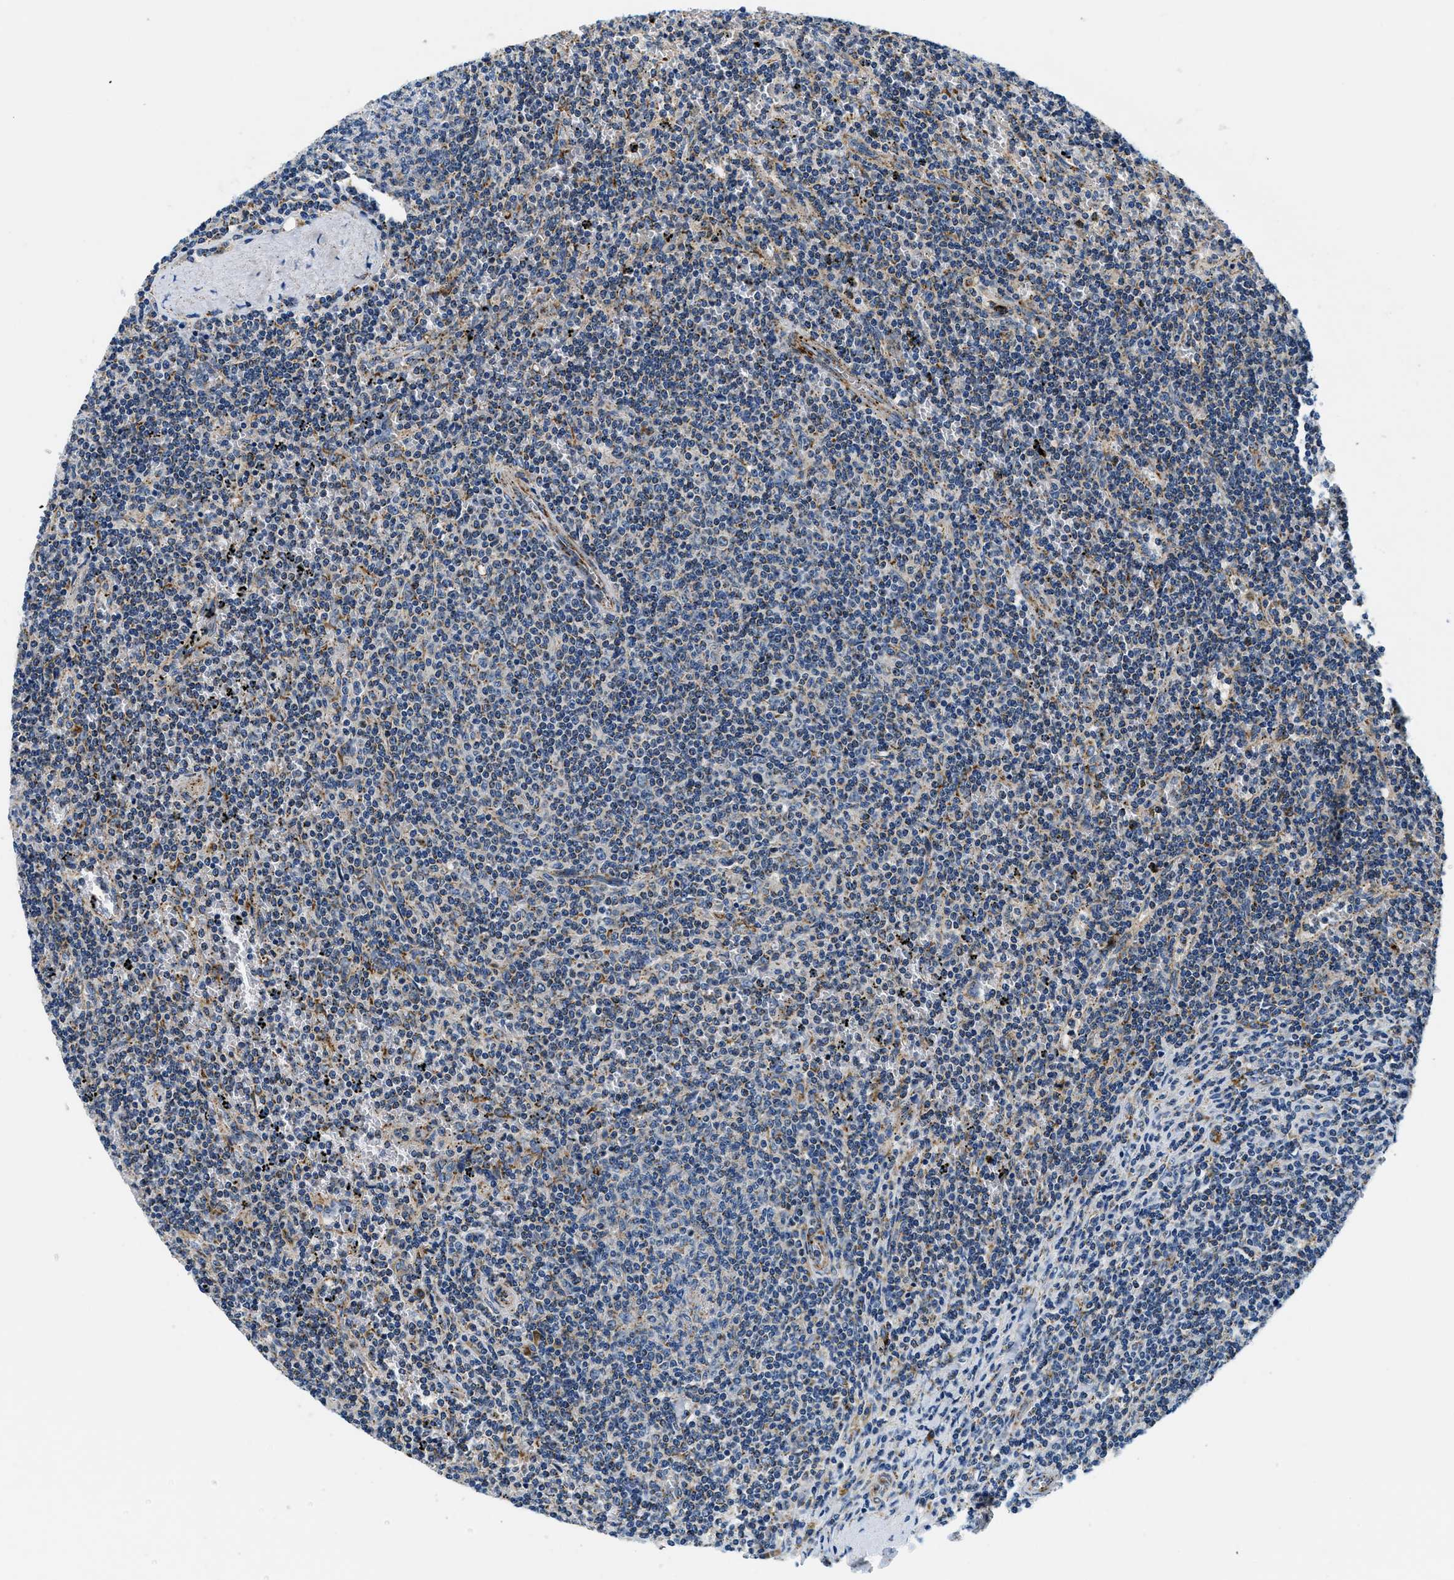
{"staining": {"intensity": "negative", "quantity": "none", "location": "none"}, "tissue": "lymphoma", "cell_type": "Tumor cells", "image_type": "cancer", "snomed": [{"axis": "morphology", "description": "Malignant lymphoma, non-Hodgkin's type, Low grade"}, {"axis": "topography", "description": "Spleen"}], "caption": "The IHC histopathology image has no significant expression in tumor cells of malignant lymphoma, non-Hodgkin's type (low-grade) tissue.", "gene": "SAMD4B", "patient": {"sex": "female", "age": 50}}